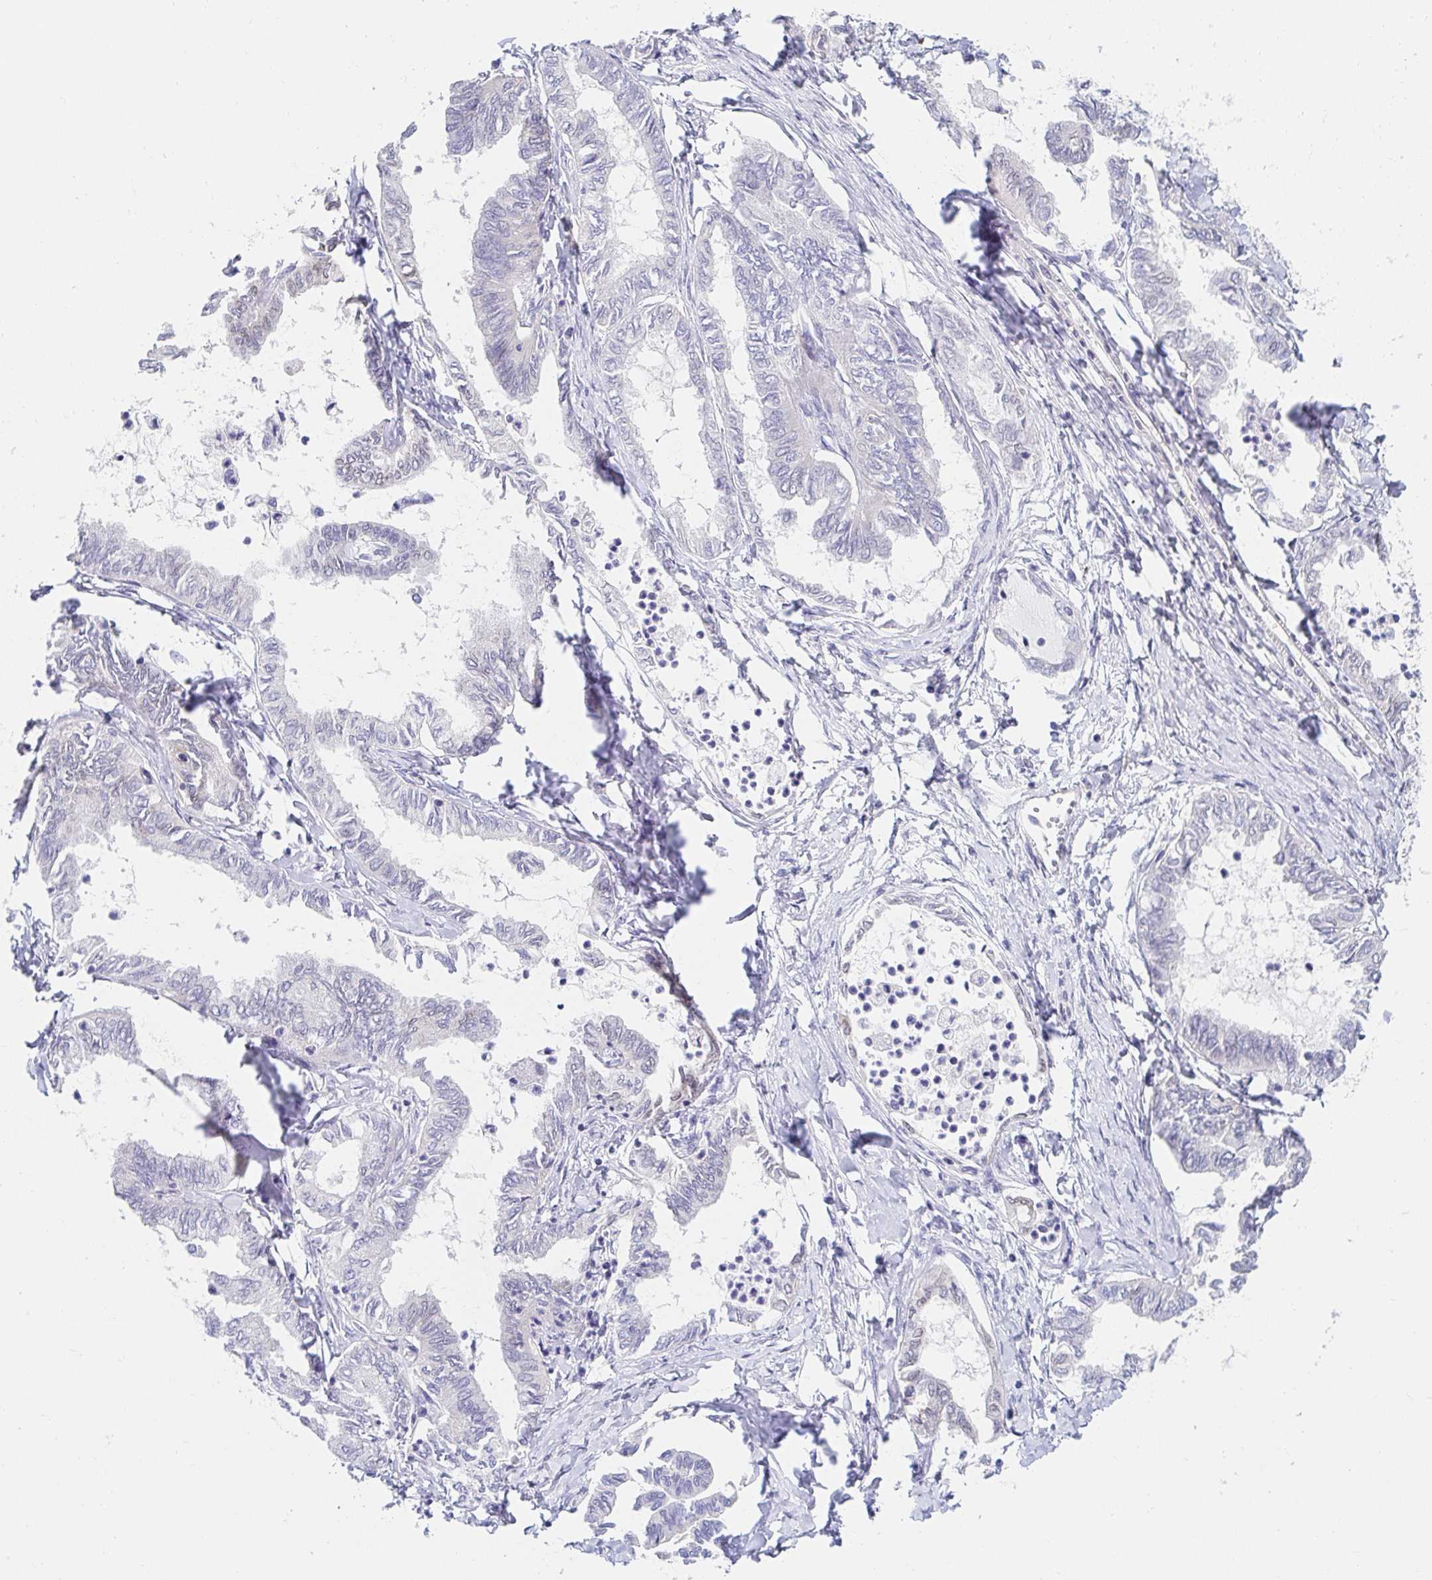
{"staining": {"intensity": "negative", "quantity": "none", "location": "none"}, "tissue": "ovarian cancer", "cell_type": "Tumor cells", "image_type": "cancer", "snomed": [{"axis": "morphology", "description": "Carcinoma, endometroid"}, {"axis": "topography", "description": "Ovary"}], "caption": "High magnification brightfield microscopy of ovarian endometroid carcinoma stained with DAB (3,3'-diaminobenzidine) (brown) and counterstained with hematoxylin (blue): tumor cells show no significant positivity.", "gene": "AKAP14", "patient": {"sex": "female", "age": 70}}